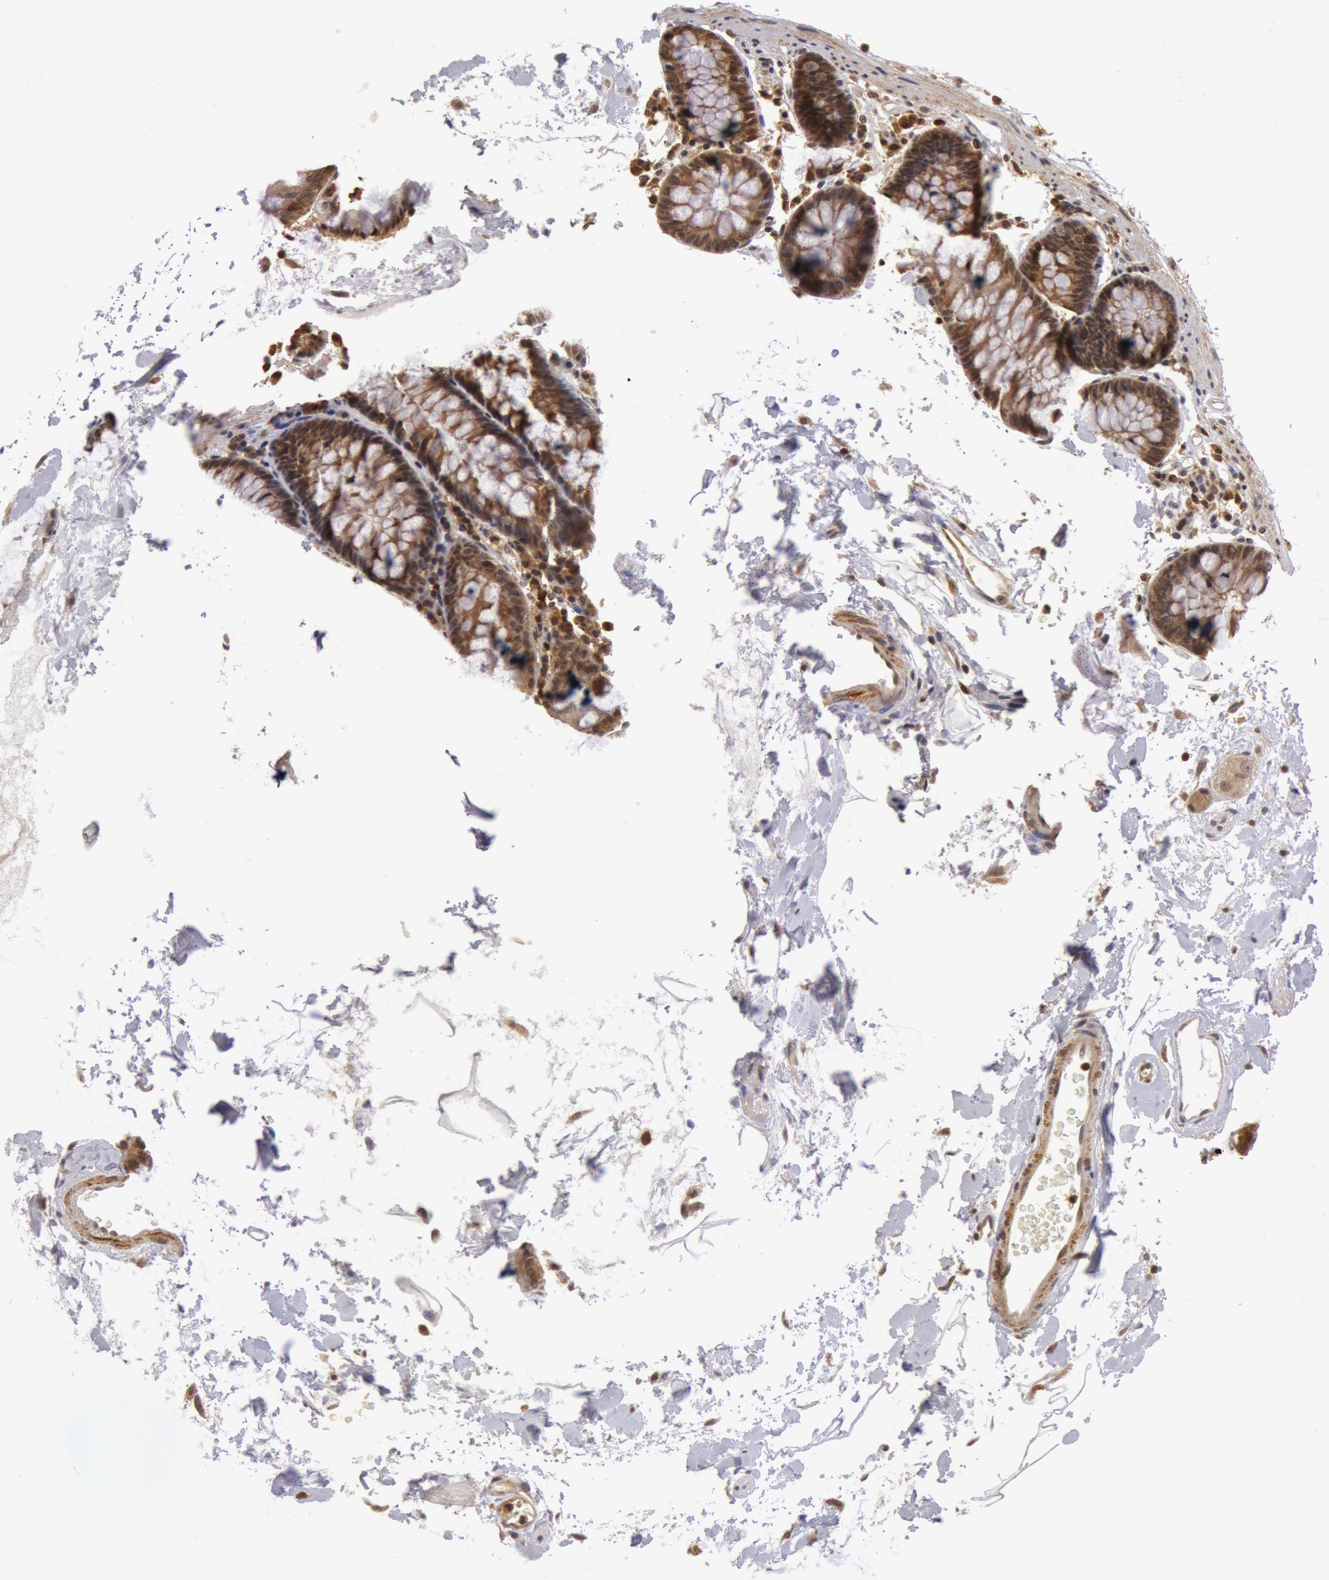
{"staining": {"intensity": "moderate", "quantity": ">75%", "location": "cytoplasmic/membranous"}, "tissue": "colon", "cell_type": "Endothelial cells", "image_type": "normal", "snomed": [{"axis": "morphology", "description": "Normal tissue, NOS"}, {"axis": "morphology", "description": "Adenocarcinoma, NOS"}, {"axis": "topography", "description": "Colon"}], "caption": "Immunohistochemical staining of benign human colon shows medium levels of moderate cytoplasmic/membranous staining in approximately >75% of endothelial cells.", "gene": "ZNF350", "patient": {"sex": "male", "age": 76}}